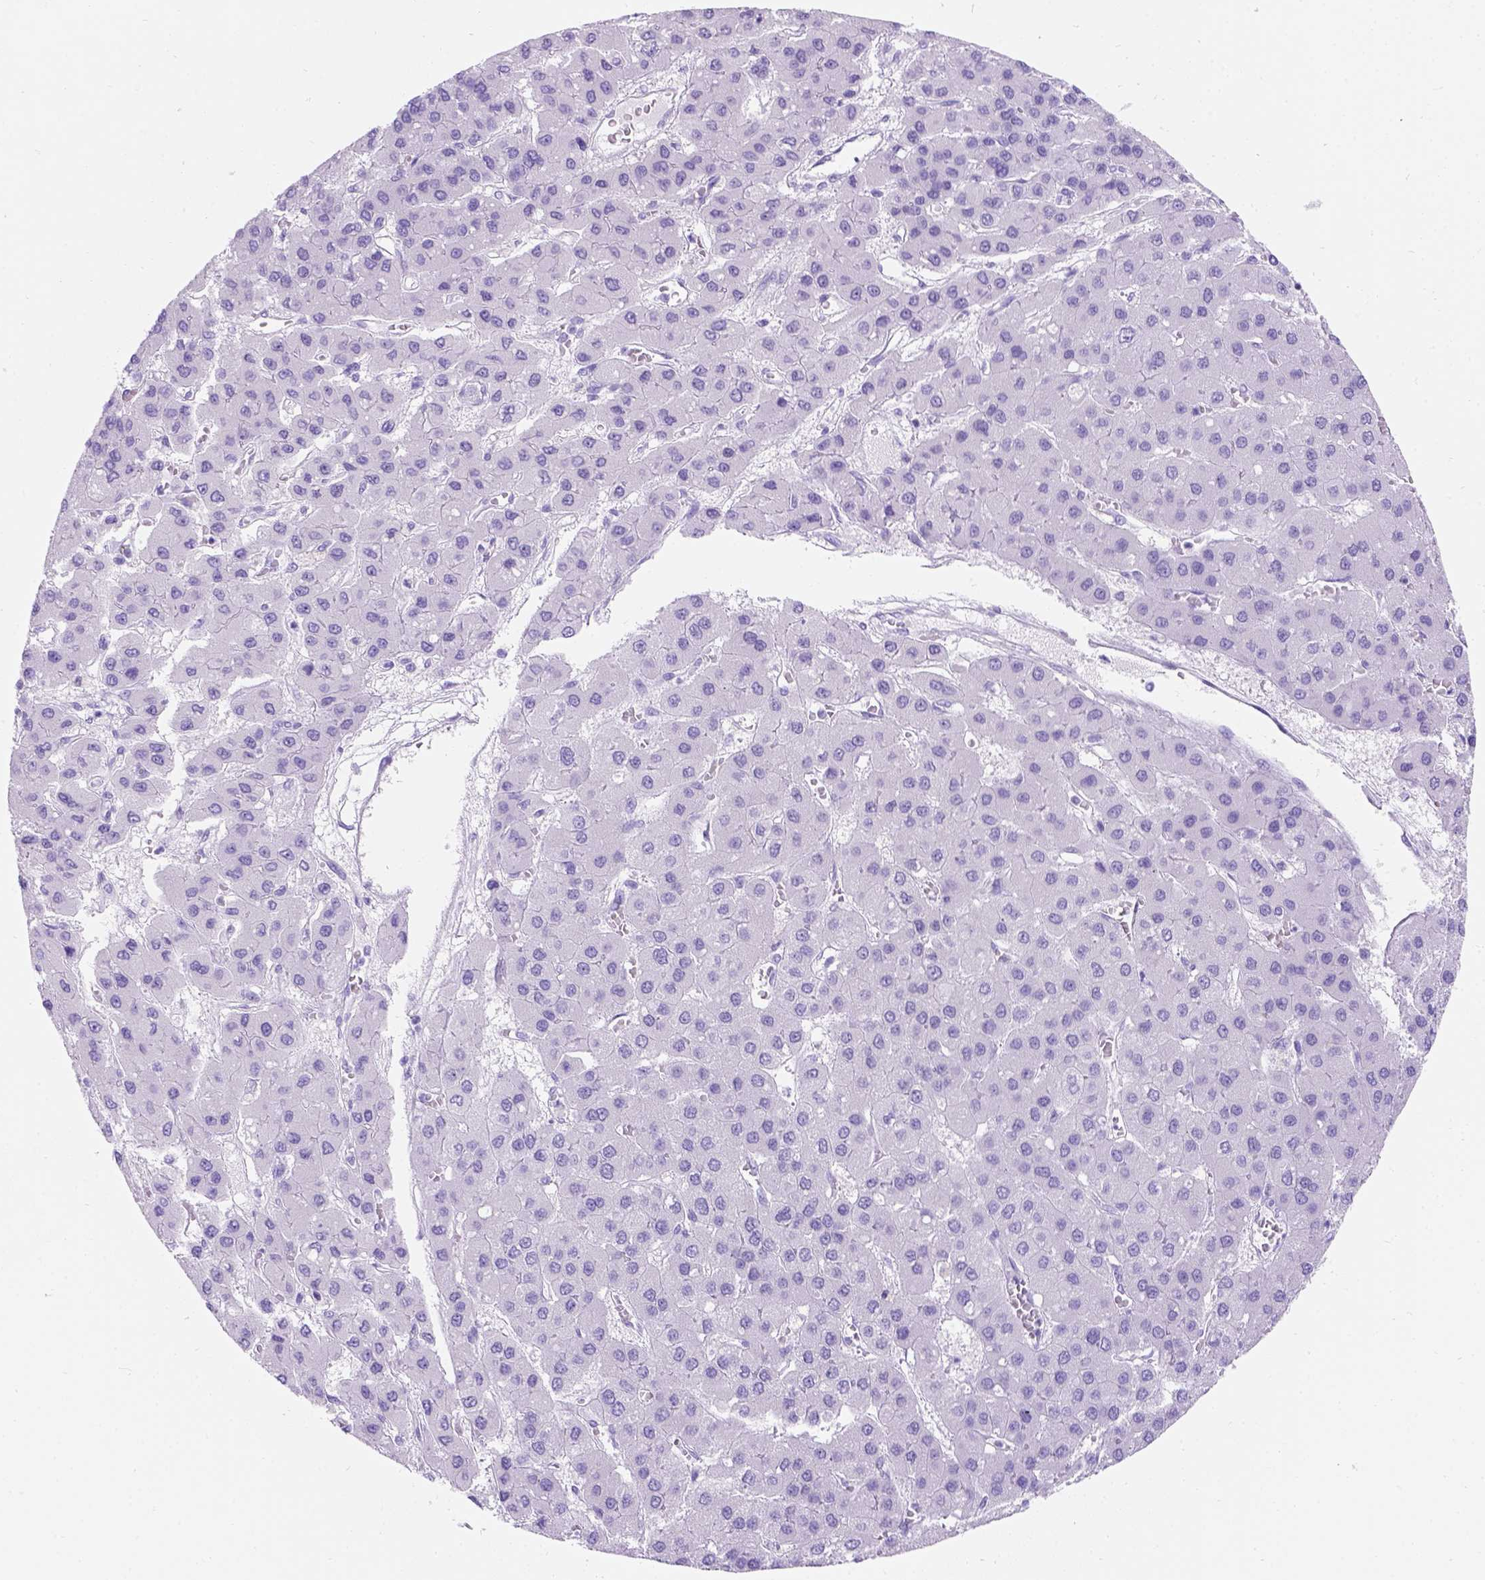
{"staining": {"intensity": "negative", "quantity": "none", "location": "none"}, "tissue": "liver cancer", "cell_type": "Tumor cells", "image_type": "cancer", "snomed": [{"axis": "morphology", "description": "Carcinoma, Hepatocellular, NOS"}, {"axis": "topography", "description": "Liver"}], "caption": "IHC image of neoplastic tissue: human liver cancer (hepatocellular carcinoma) stained with DAB (3,3'-diaminobenzidine) displays no significant protein positivity in tumor cells.", "gene": "C7orf57", "patient": {"sex": "female", "age": 41}}